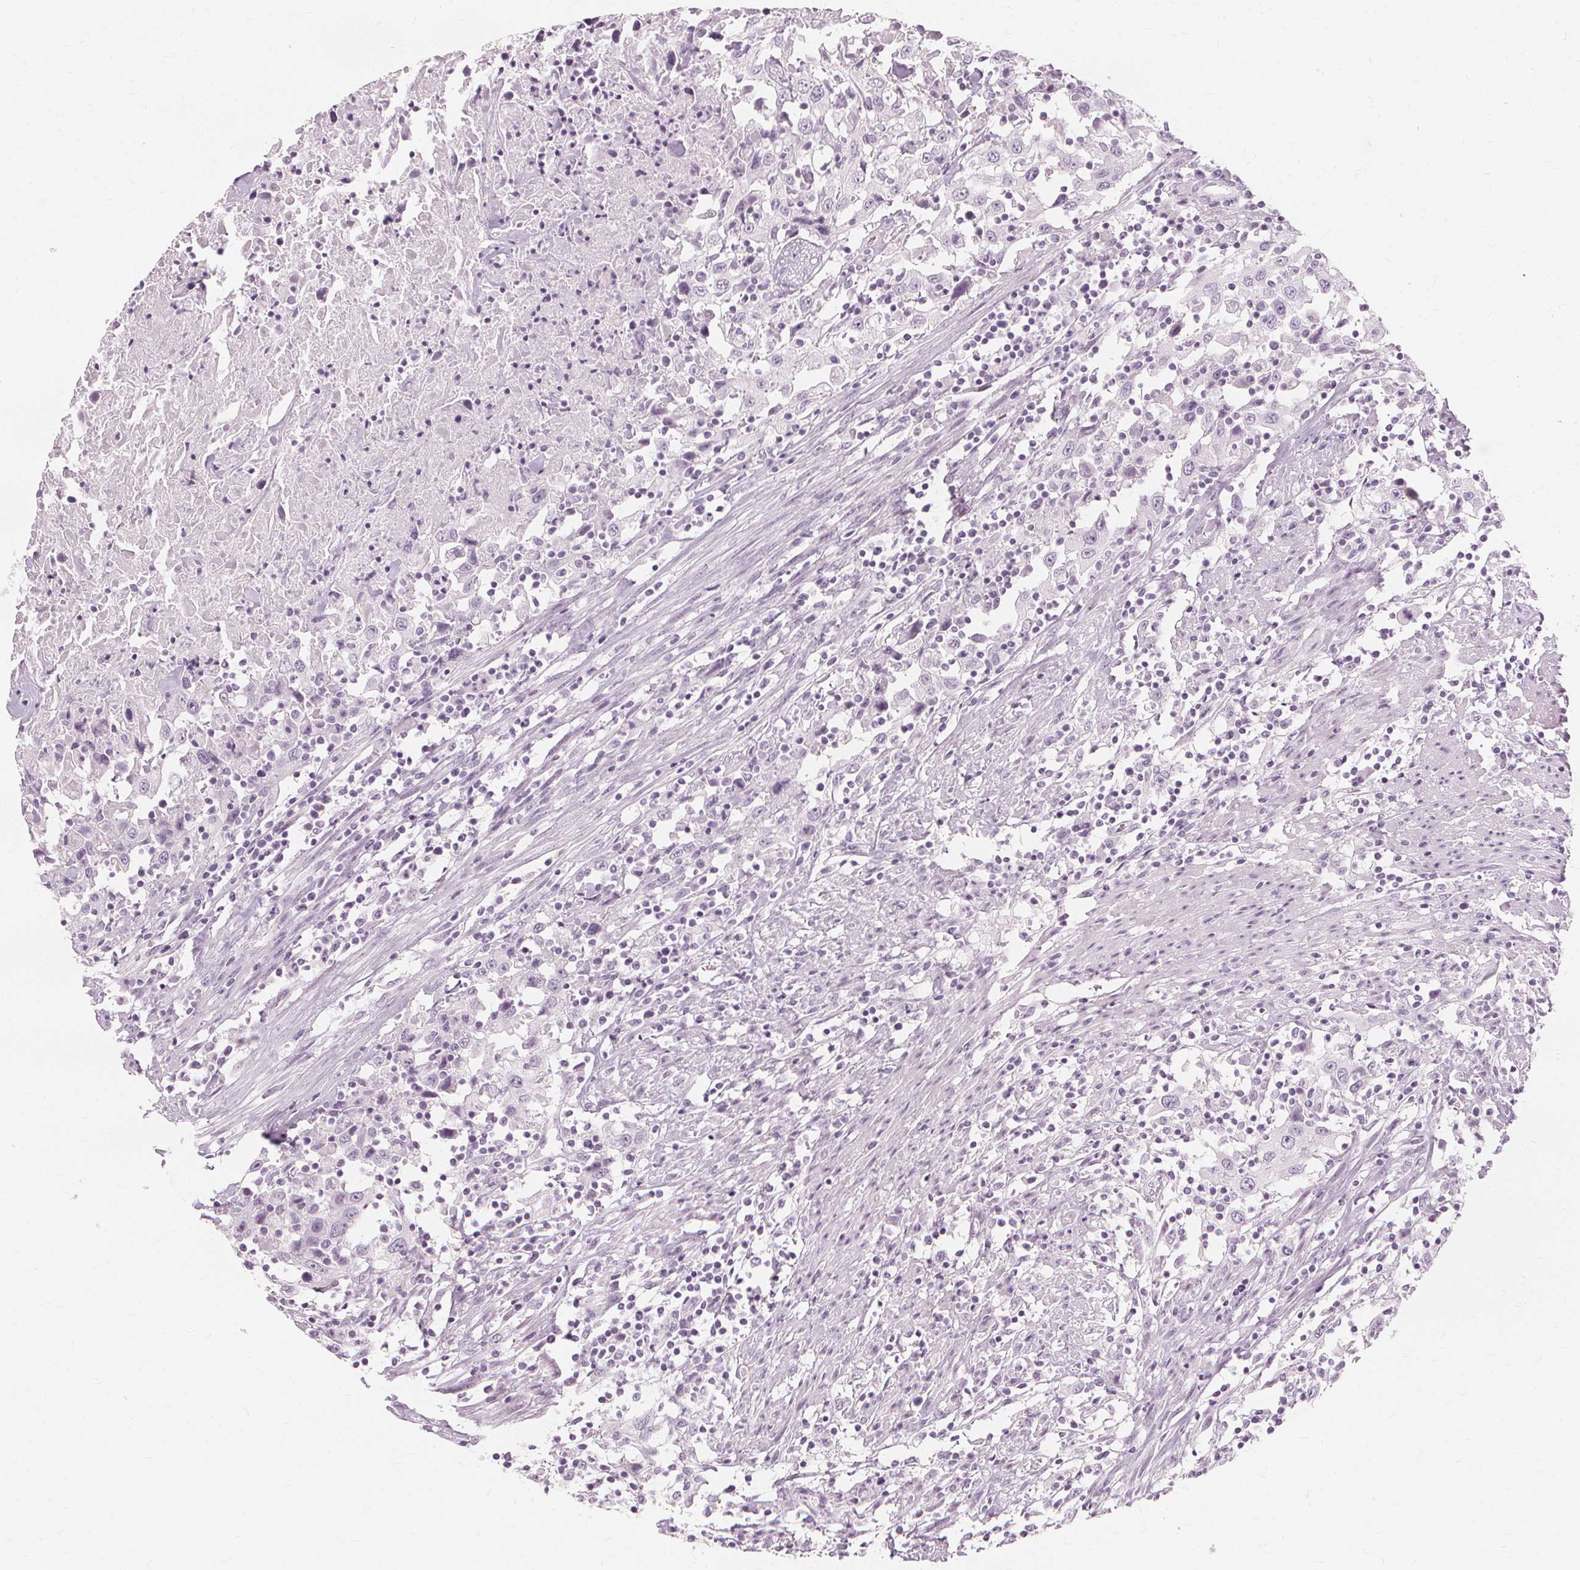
{"staining": {"intensity": "negative", "quantity": "none", "location": "none"}, "tissue": "urothelial cancer", "cell_type": "Tumor cells", "image_type": "cancer", "snomed": [{"axis": "morphology", "description": "Urothelial carcinoma, High grade"}, {"axis": "topography", "description": "Urinary bladder"}], "caption": "Immunohistochemical staining of human high-grade urothelial carcinoma exhibits no significant positivity in tumor cells. (DAB immunohistochemistry visualized using brightfield microscopy, high magnification).", "gene": "MUC12", "patient": {"sex": "male", "age": 61}}